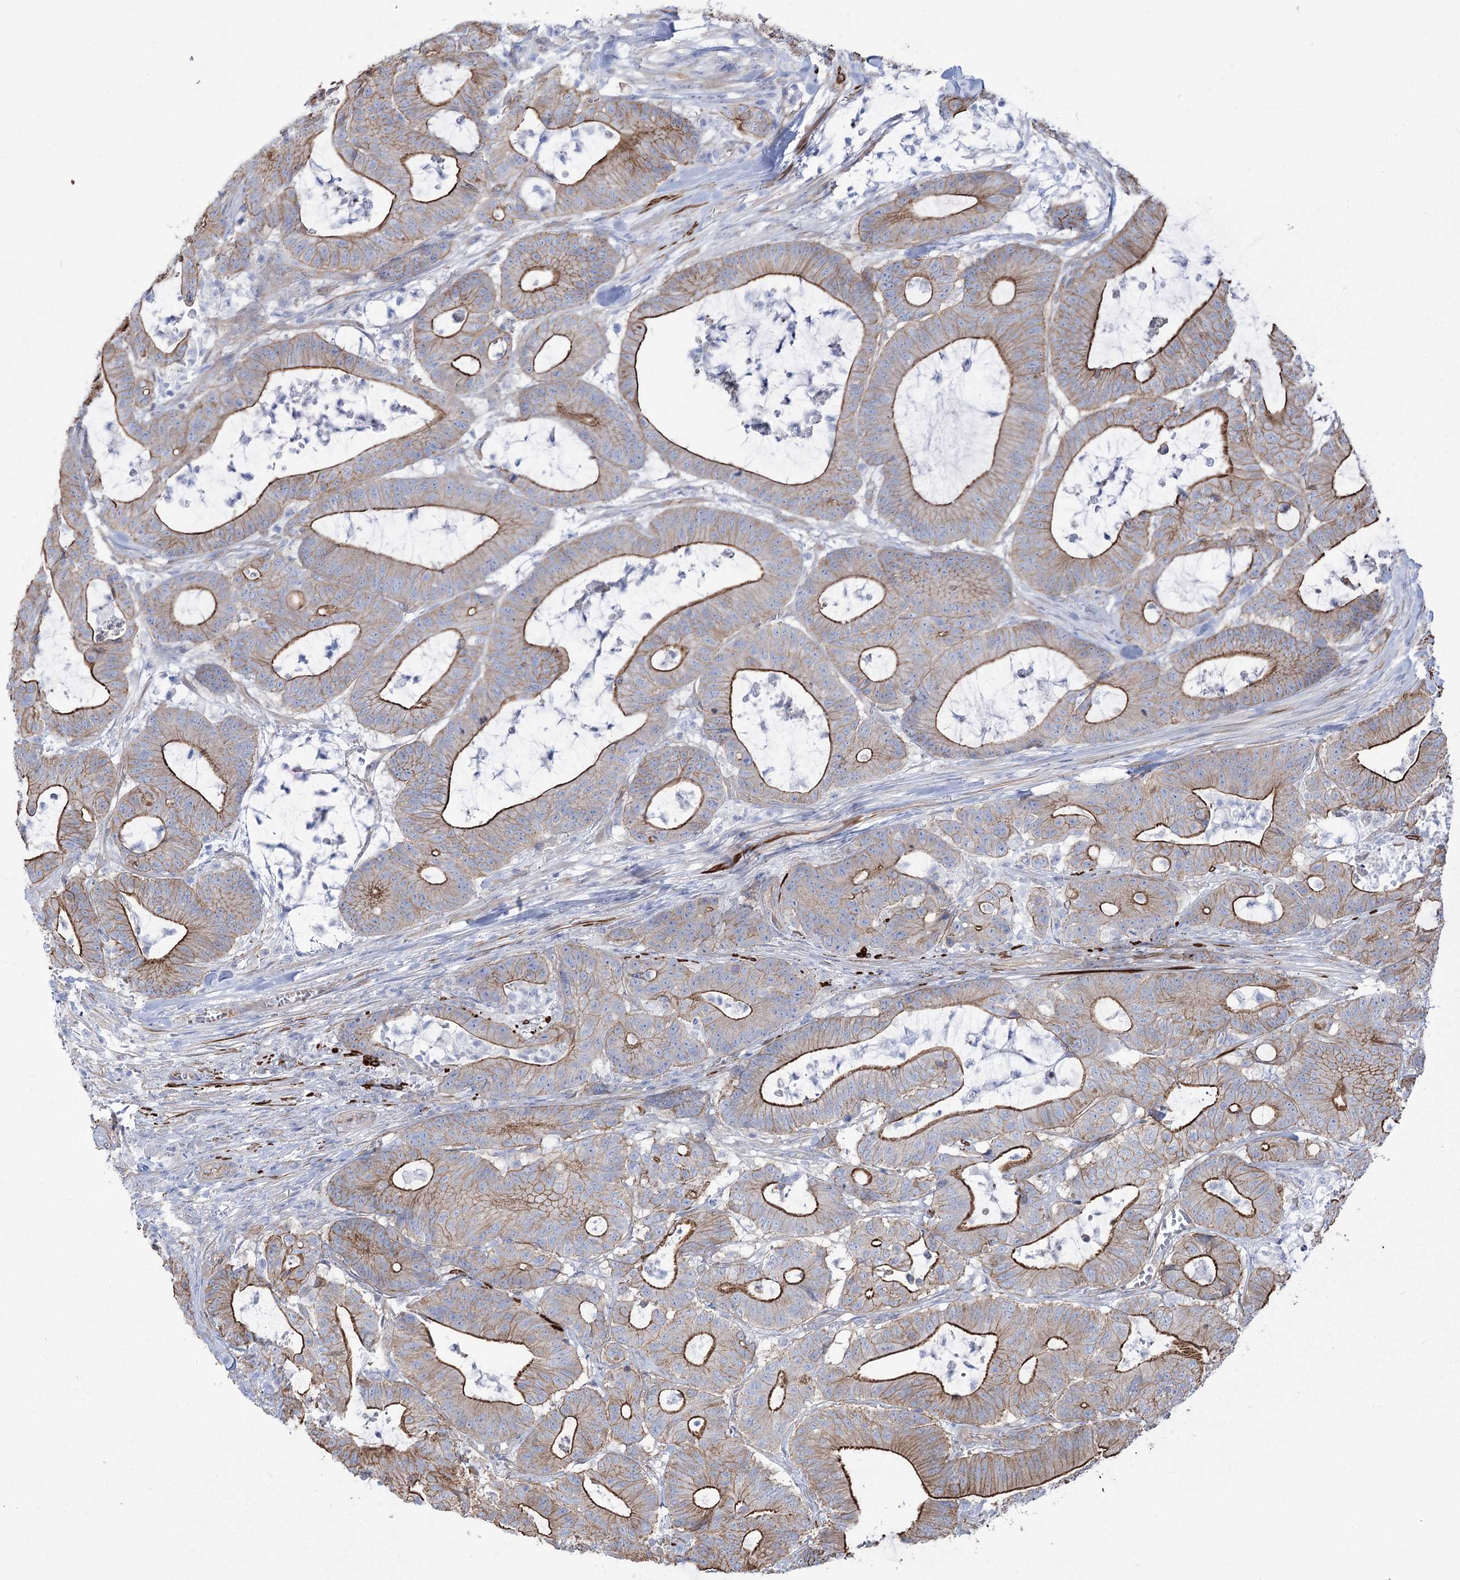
{"staining": {"intensity": "strong", "quantity": "25%-75%", "location": "cytoplasmic/membranous"}, "tissue": "colorectal cancer", "cell_type": "Tumor cells", "image_type": "cancer", "snomed": [{"axis": "morphology", "description": "Adenocarcinoma, NOS"}, {"axis": "topography", "description": "Colon"}], "caption": "This micrograph displays IHC staining of human colorectal cancer (adenocarcinoma), with high strong cytoplasmic/membranous expression in about 25%-75% of tumor cells.", "gene": "PLEKHA5", "patient": {"sex": "female", "age": 84}}